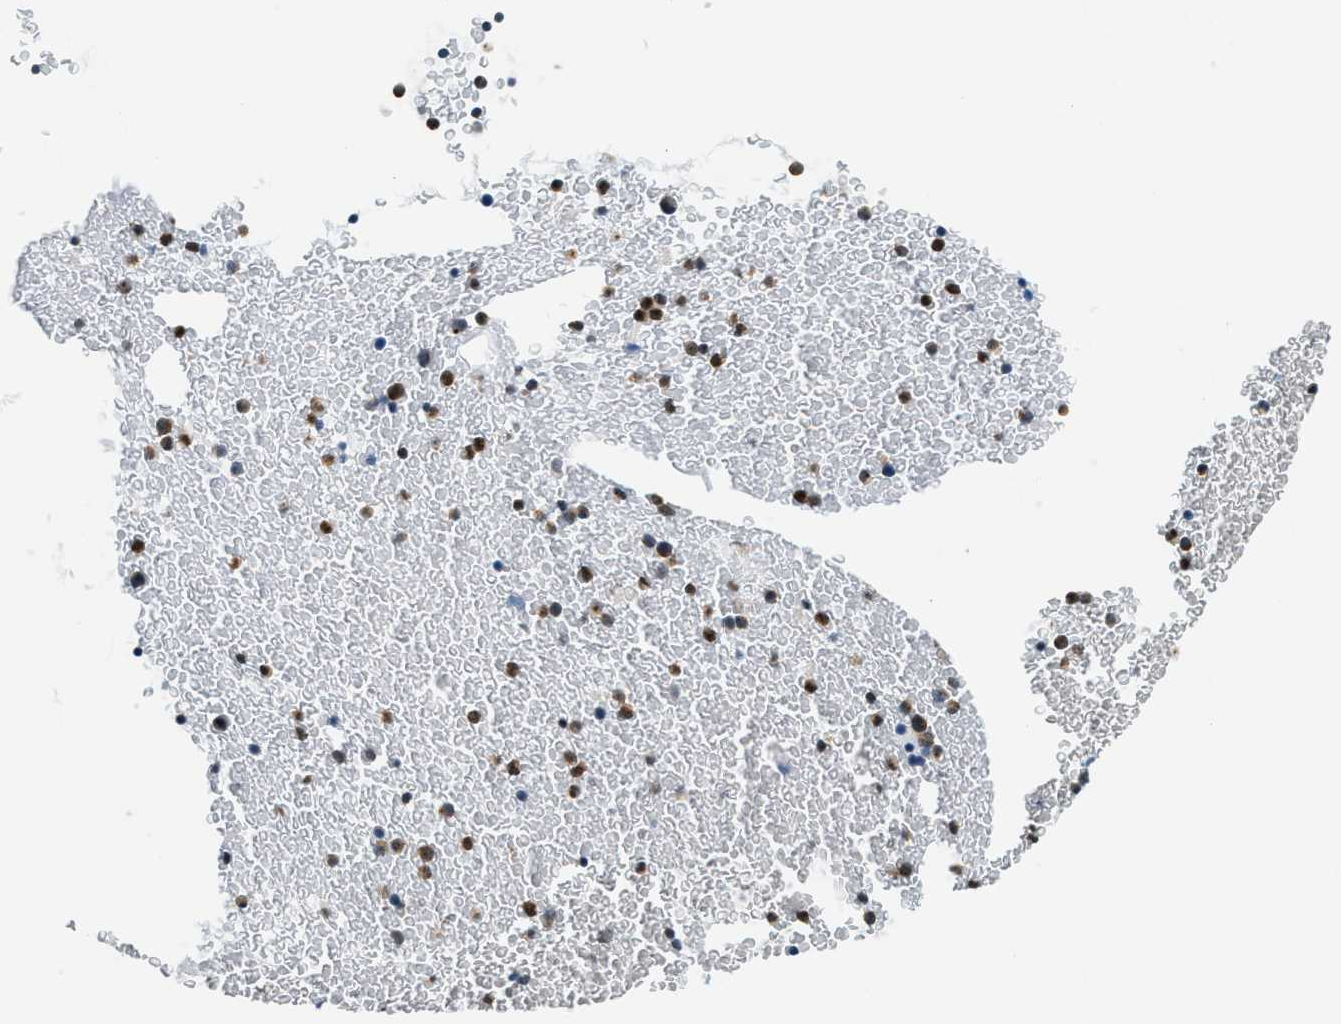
{"staining": {"intensity": "moderate", "quantity": "25%-75%", "location": "cytoplasmic/membranous,nuclear"}, "tissue": "bone marrow", "cell_type": "Hematopoietic cells", "image_type": "normal", "snomed": [{"axis": "morphology", "description": "Normal tissue, NOS"}, {"axis": "morphology", "description": "Inflammation, NOS"}, {"axis": "topography", "description": "Bone marrow"}], "caption": "Moderate cytoplasmic/membranous,nuclear protein expression is appreciated in approximately 25%-75% of hematopoietic cells in bone marrow.", "gene": "RAB11FIP1", "patient": {"sex": "male", "age": 47}}